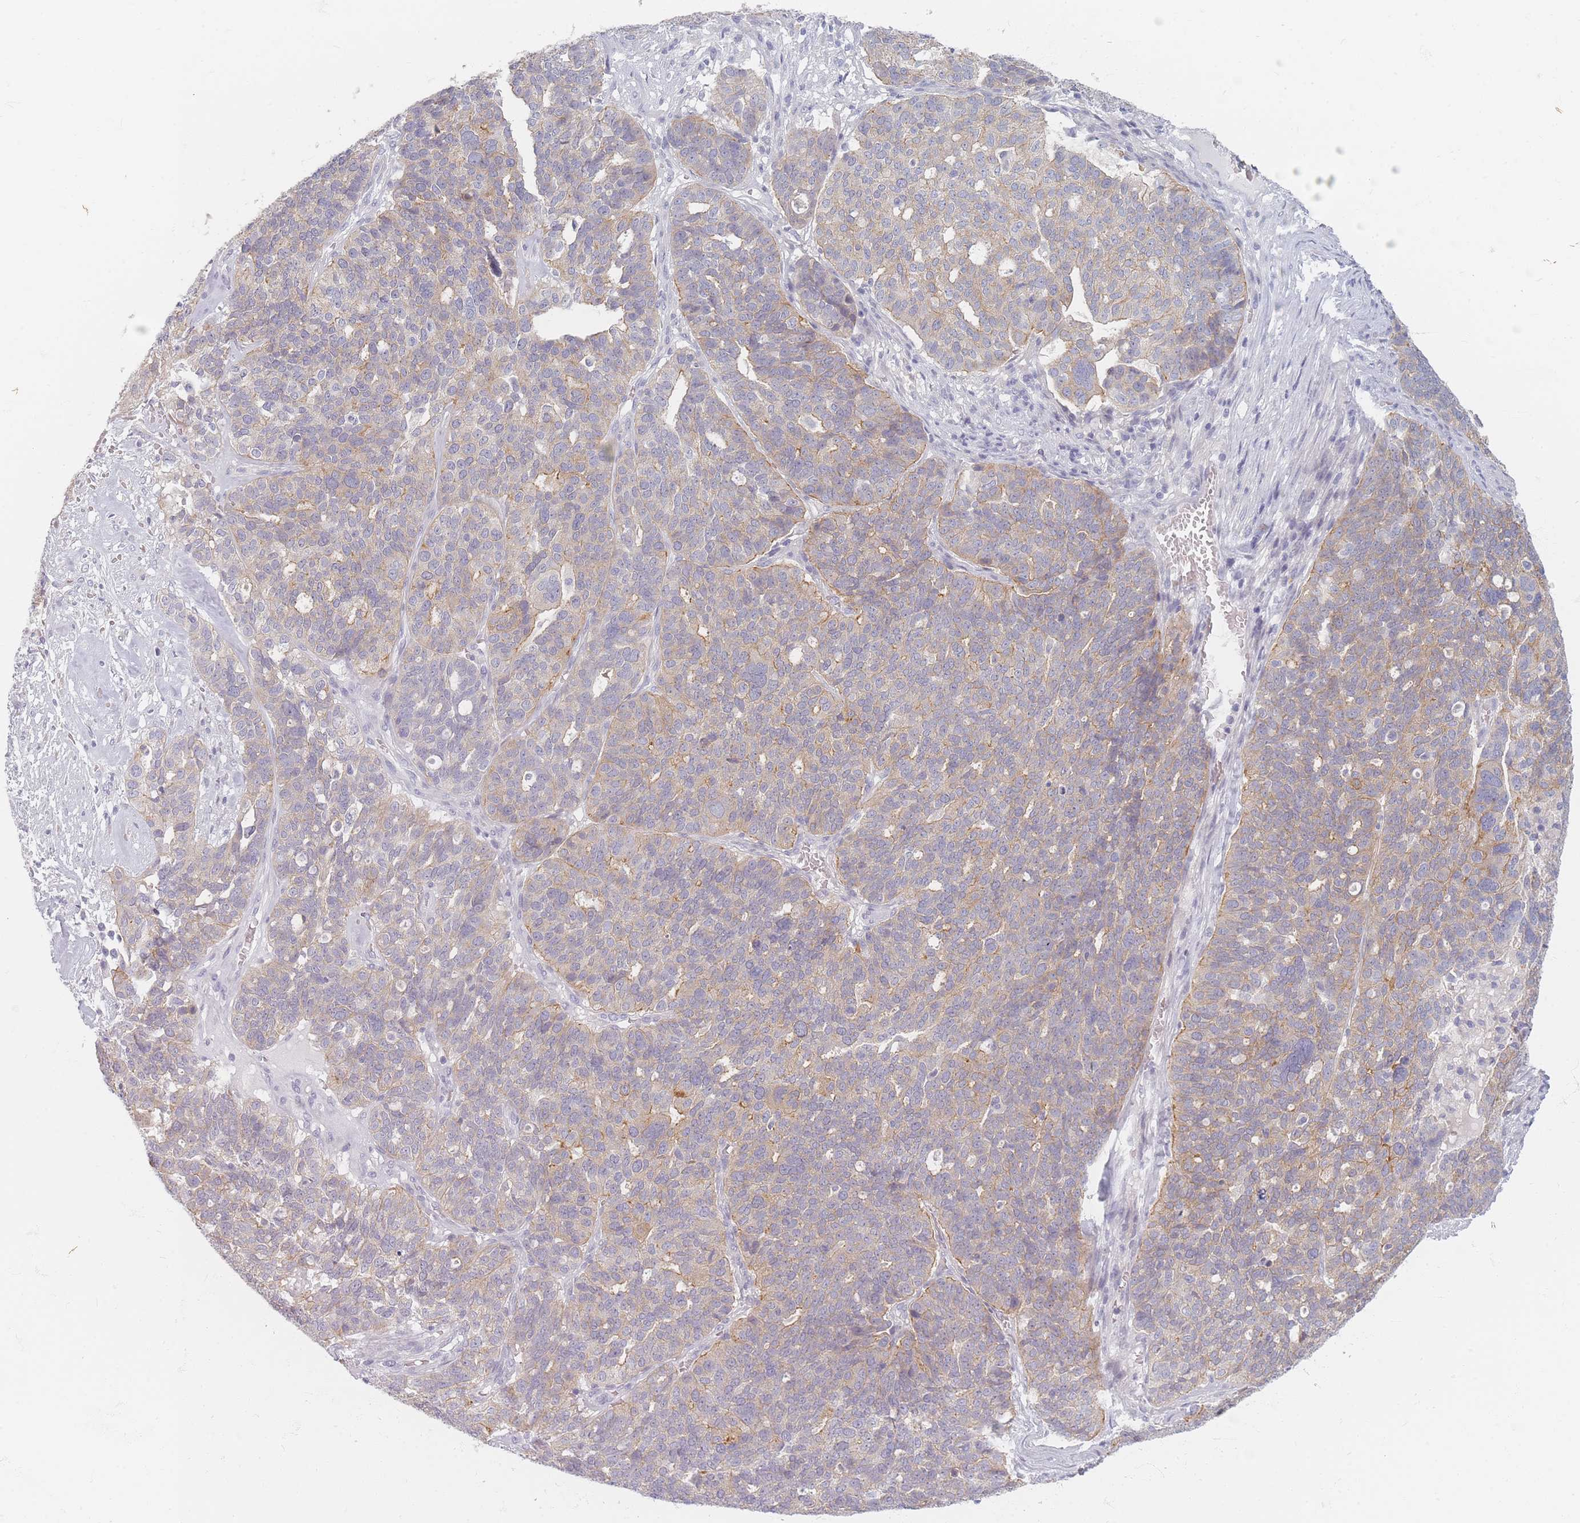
{"staining": {"intensity": "moderate", "quantity": "<25%", "location": "cytoplasmic/membranous"}, "tissue": "ovarian cancer", "cell_type": "Tumor cells", "image_type": "cancer", "snomed": [{"axis": "morphology", "description": "Cystadenocarcinoma, serous, NOS"}, {"axis": "topography", "description": "Ovary"}], "caption": "Protein expression analysis of human ovarian cancer (serous cystadenocarcinoma) reveals moderate cytoplasmic/membranous positivity in approximately <25% of tumor cells. Using DAB (brown) and hematoxylin (blue) stains, captured at high magnification using brightfield microscopy.", "gene": "TMOD1", "patient": {"sex": "female", "age": 59}}